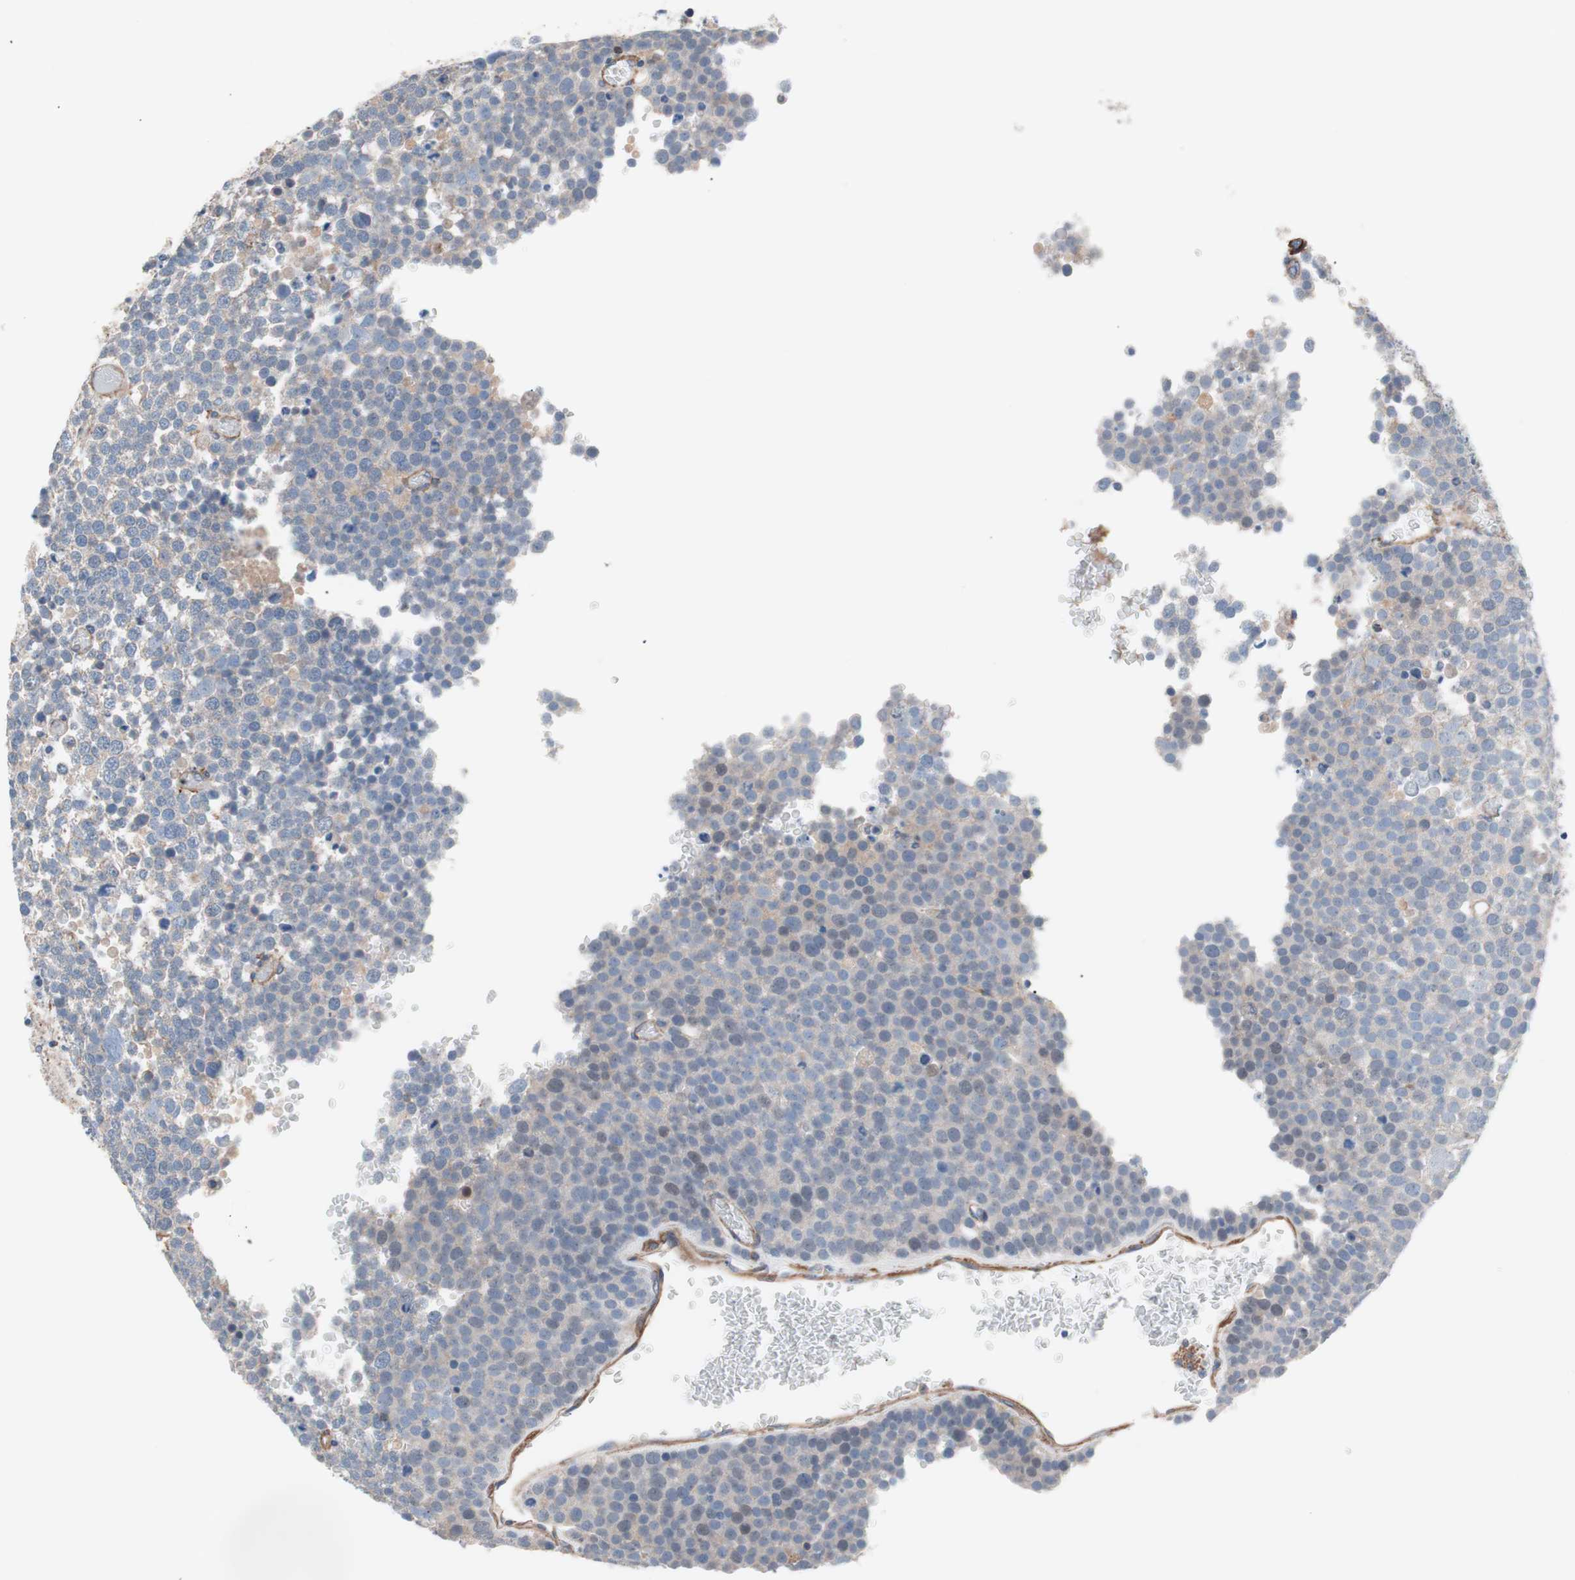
{"staining": {"intensity": "weak", "quantity": "<25%", "location": "cytoplasmic/membranous,nuclear"}, "tissue": "testis cancer", "cell_type": "Tumor cells", "image_type": "cancer", "snomed": [{"axis": "morphology", "description": "Seminoma, NOS"}, {"axis": "topography", "description": "Testis"}], "caption": "A high-resolution micrograph shows immunohistochemistry staining of testis seminoma, which shows no significant expression in tumor cells. (Stains: DAB immunohistochemistry with hematoxylin counter stain, Microscopy: brightfield microscopy at high magnification).", "gene": "GPR160", "patient": {"sex": "male", "age": 71}}